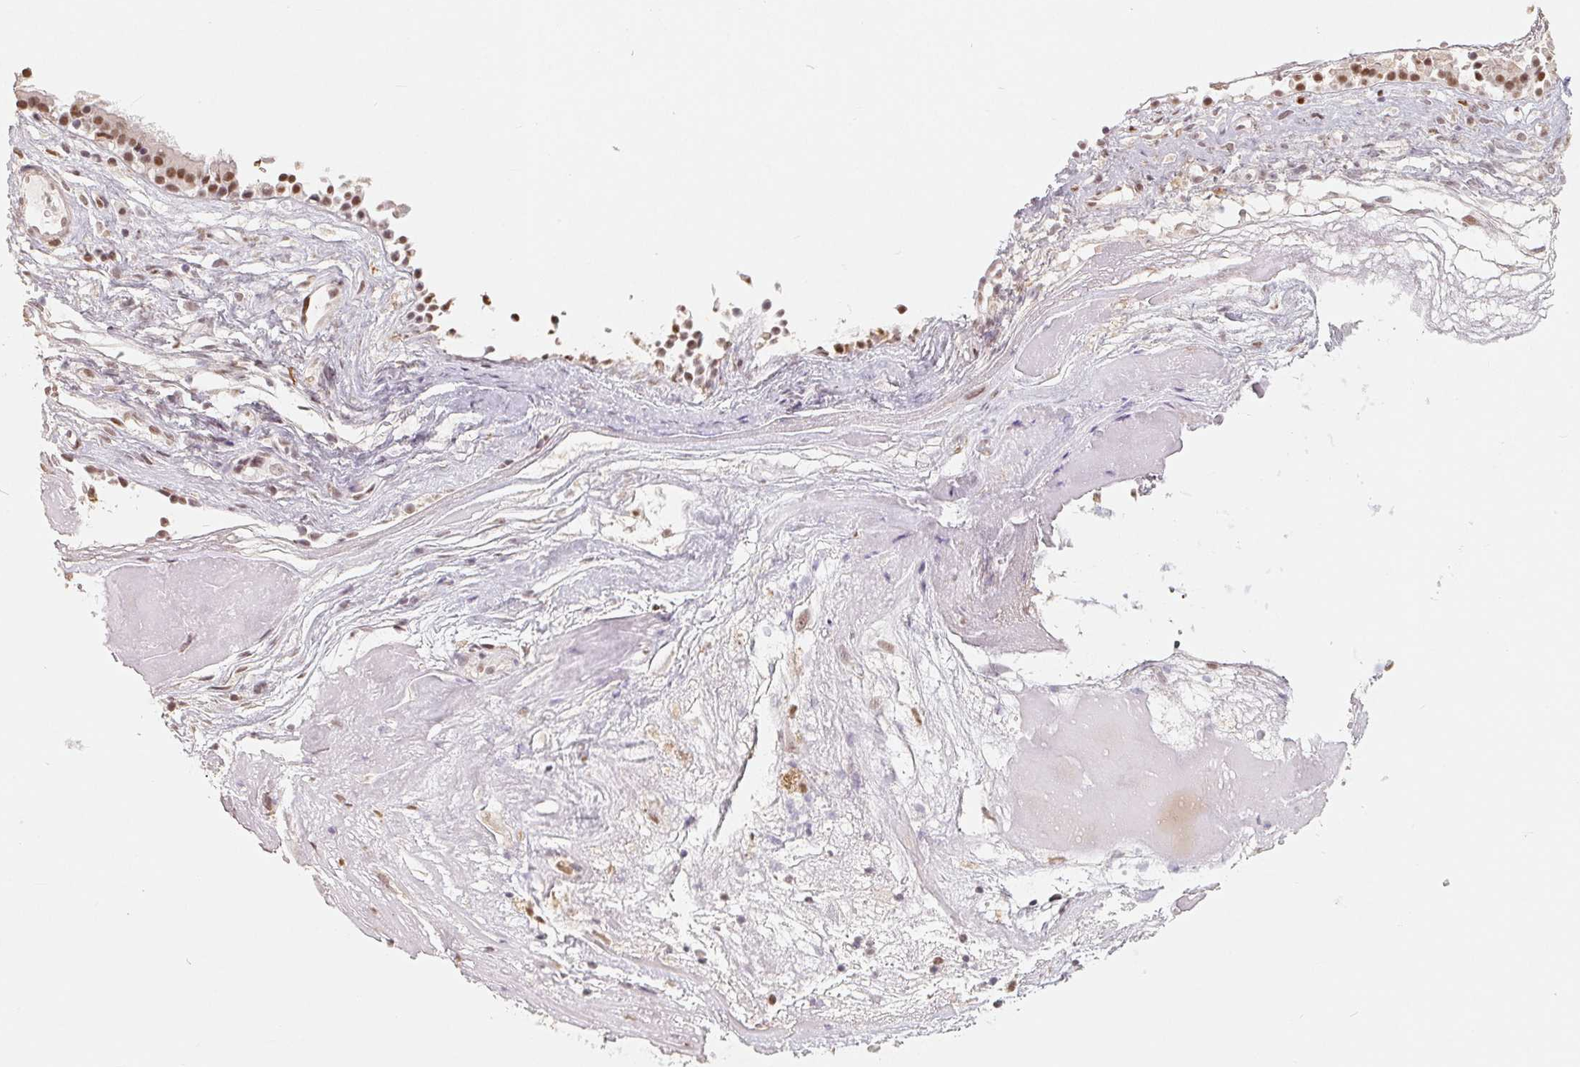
{"staining": {"intensity": "moderate", "quantity": ">75%", "location": "nuclear"}, "tissue": "nasopharynx", "cell_type": "Respiratory epithelial cells", "image_type": "normal", "snomed": [{"axis": "morphology", "description": "Normal tissue, NOS"}, {"axis": "topography", "description": "Nasopharynx"}], "caption": "Moderate nuclear staining is identified in approximately >75% of respiratory epithelial cells in benign nasopharynx. (Stains: DAB (3,3'-diaminobenzidine) in brown, nuclei in blue, Microscopy: brightfield microscopy at high magnification).", "gene": "CCDC138", "patient": {"sex": "male", "age": 24}}